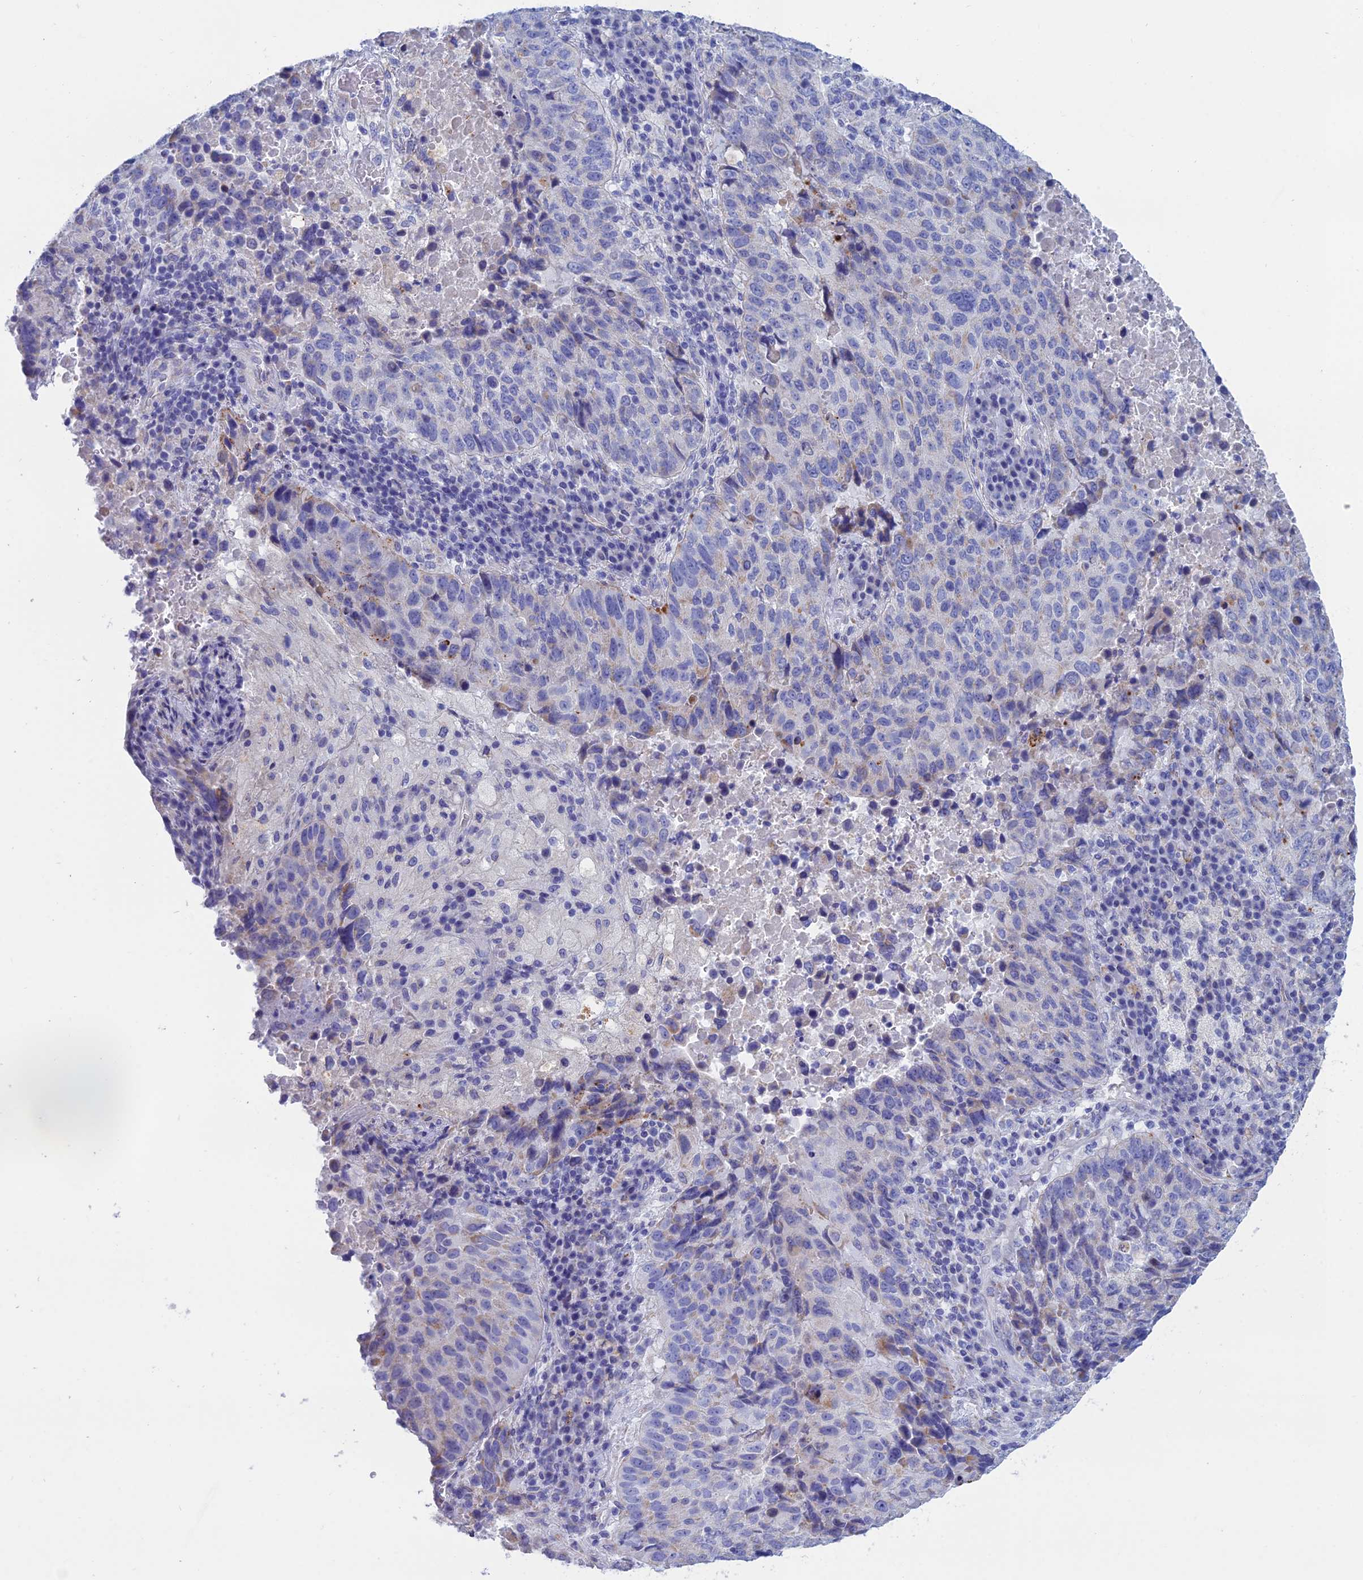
{"staining": {"intensity": "moderate", "quantity": "<25%", "location": "cytoplasmic/membranous"}, "tissue": "lung cancer", "cell_type": "Tumor cells", "image_type": "cancer", "snomed": [{"axis": "morphology", "description": "Squamous cell carcinoma, NOS"}, {"axis": "topography", "description": "Lung"}], "caption": "DAB (3,3'-diaminobenzidine) immunohistochemical staining of lung squamous cell carcinoma shows moderate cytoplasmic/membranous protein expression in about <25% of tumor cells. Immunohistochemistry (ihc) stains the protein of interest in brown and the nuclei are stained blue.", "gene": "CFAP210", "patient": {"sex": "male", "age": 73}}